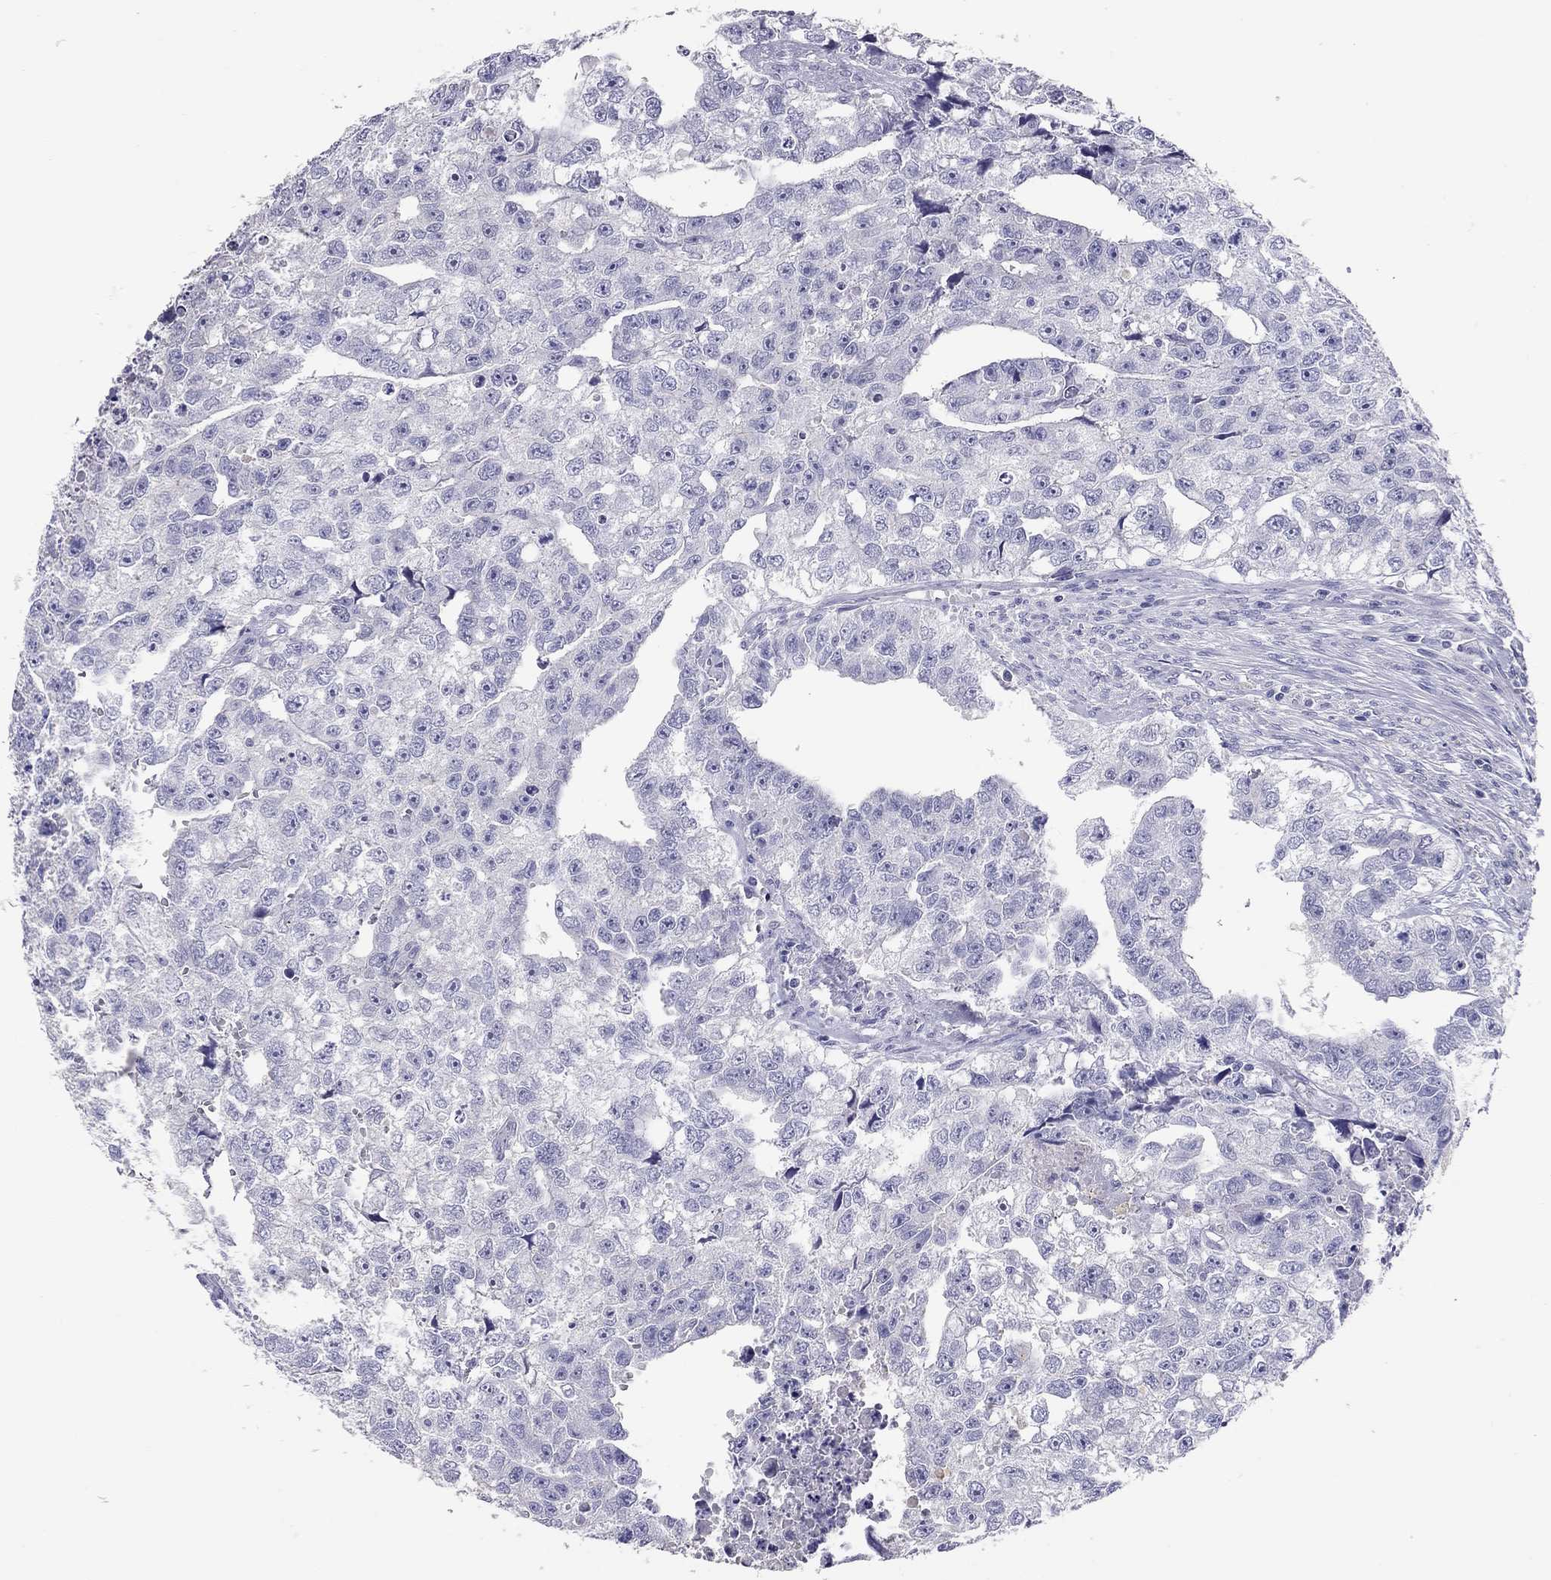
{"staining": {"intensity": "negative", "quantity": "none", "location": "none"}, "tissue": "testis cancer", "cell_type": "Tumor cells", "image_type": "cancer", "snomed": [{"axis": "morphology", "description": "Carcinoma, Embryonal, NOS"}, {"axis": "morphology", "description": "Teratoma, malignant, NOS"}, {"axis": "topography", "description": "Testis"}], "caption": "A high-resolution histopathology image shows immunohistochemistry (IHC) staining of testis cancer (teratoma (malignant)), which shows no significant positivity in tumor cells.", "gene": "CALHM1", "patient": {"sex": "male", "age": 44}}